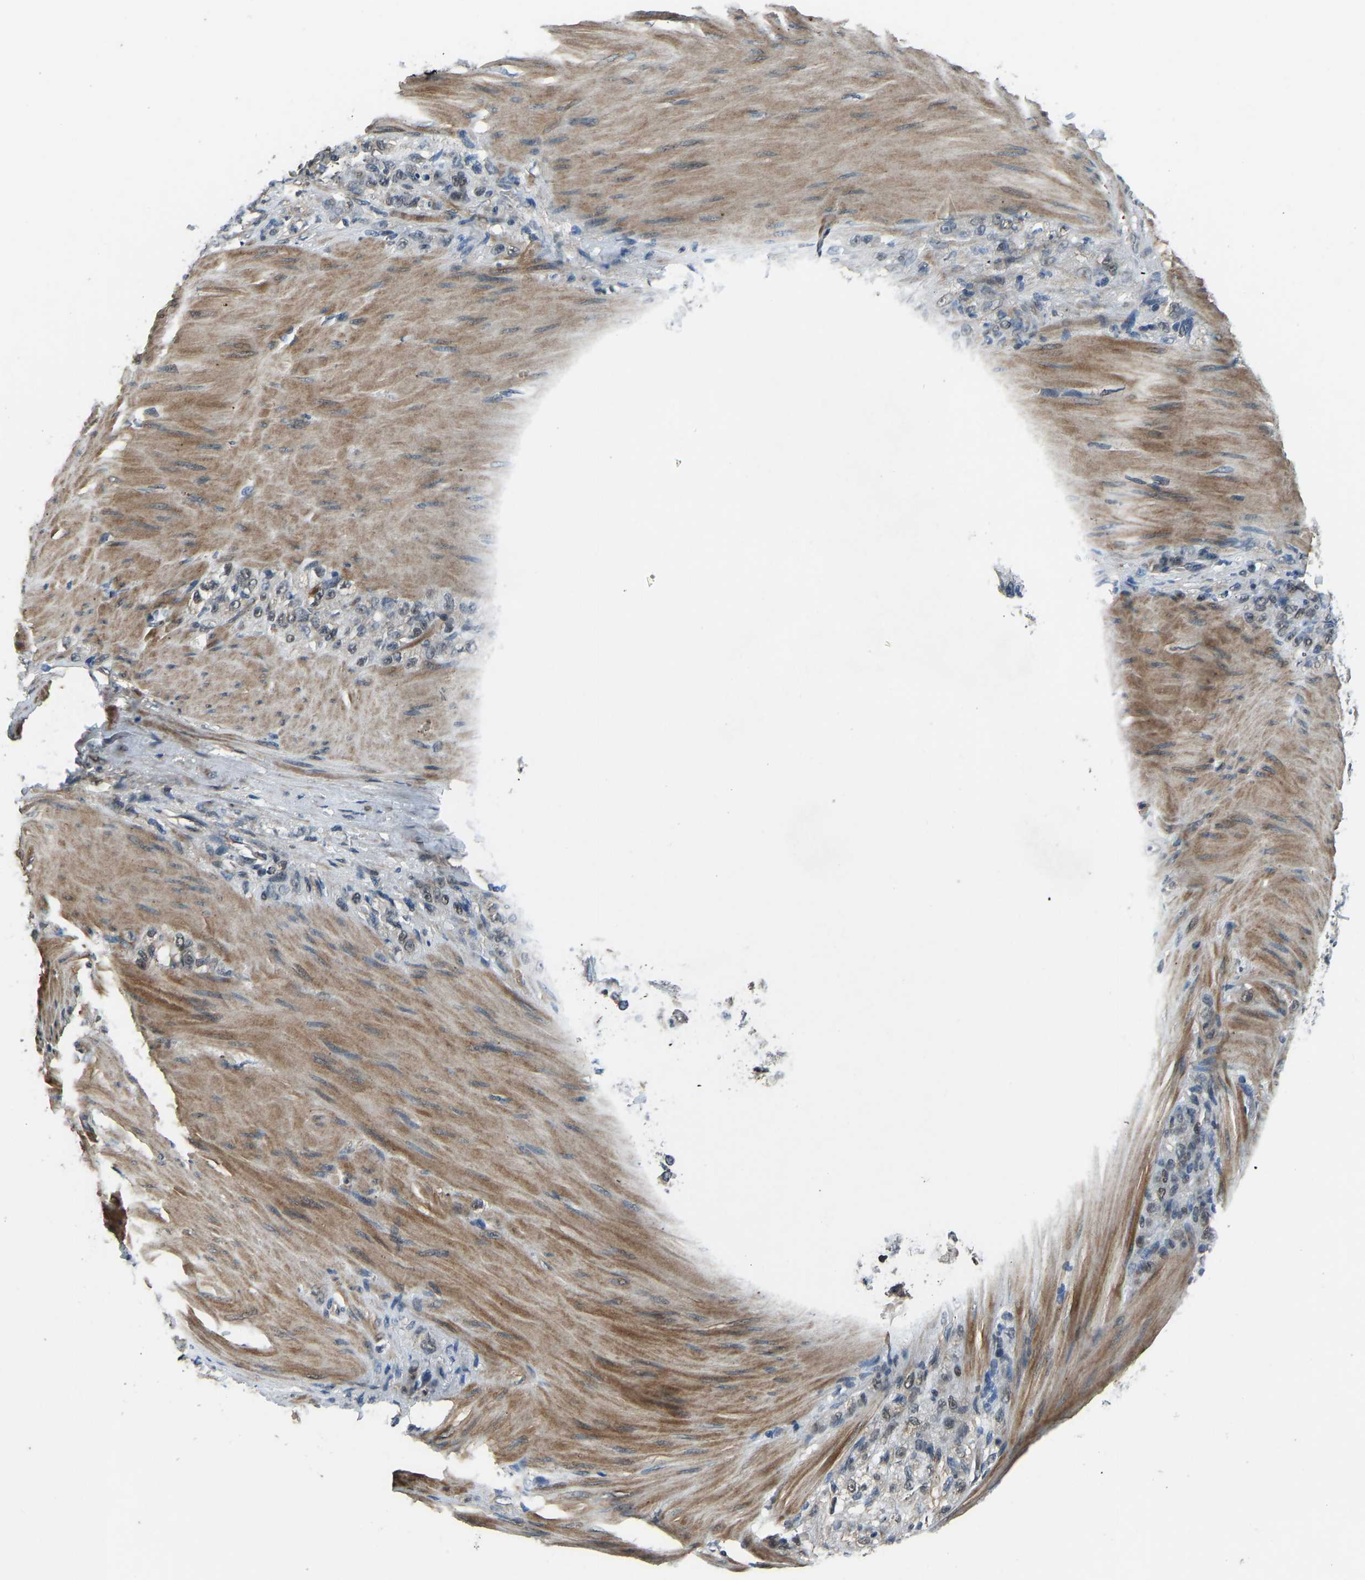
{"staining": {"intensity": "weak", "quantity": "<25%", "location": "nuclear"}, "tissue": "stomach cancer", "cell_type": "Tumor cells", "image_type": "cancer", "snomed": [{"axis": "morphology", "description": "Normal tissue, NOS"}, {"axis": "morphology", "description": "Adenocarcinoma, NOS"}, {"axis": "topography", "description": "Stomach"}], "caption": "Immunohistochemistry micrograph of human stomach cancer stained for a protein (brown), which demonstrates no positivity in tumor cells.", "gene": "TOX4", "patient": {"sex": "male", "age": 82}}